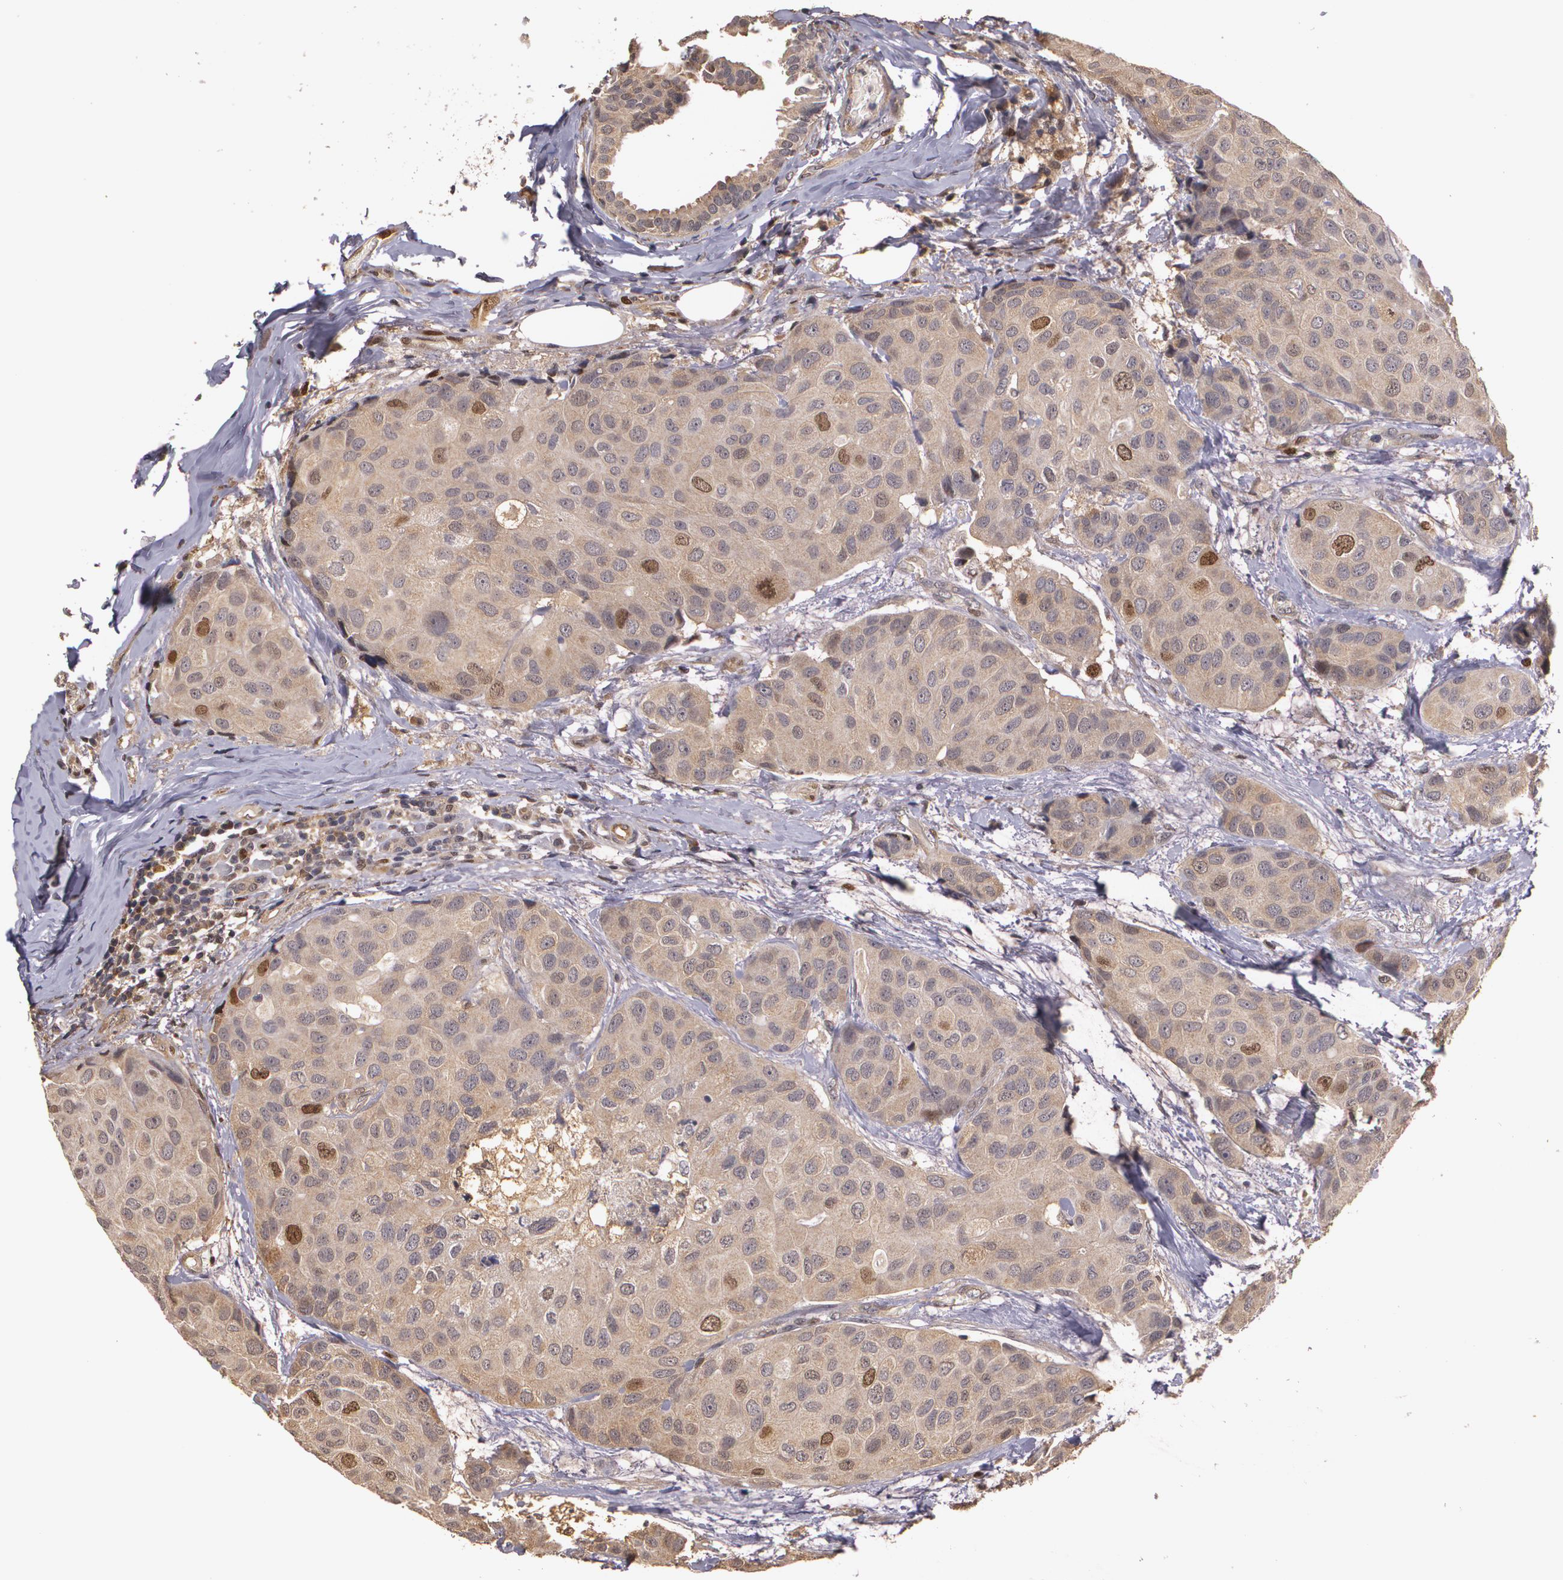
{"staining": {"intensity": "moderate", "quantity": "25%-75%", "location": "cytoplasmic/membranous,nuclear"}, "tissue": "breast cancer", "cell_type": "Tumor cells", "image_type": "cancer", "snomed": [{"axis": "morphology", "description": "Duct carcinoma"}, {"axis": "topography", "description": "Breast"}], "caption": "Protein staining exhibits moderate cytoplasmic/membranous and nuclear staining in approximately 25%-75% of tumor cells in breast cancer (invasive ductal carcinoma).", "gene": "BRCA1", "patient": {"sex": "female", "age": 68}}